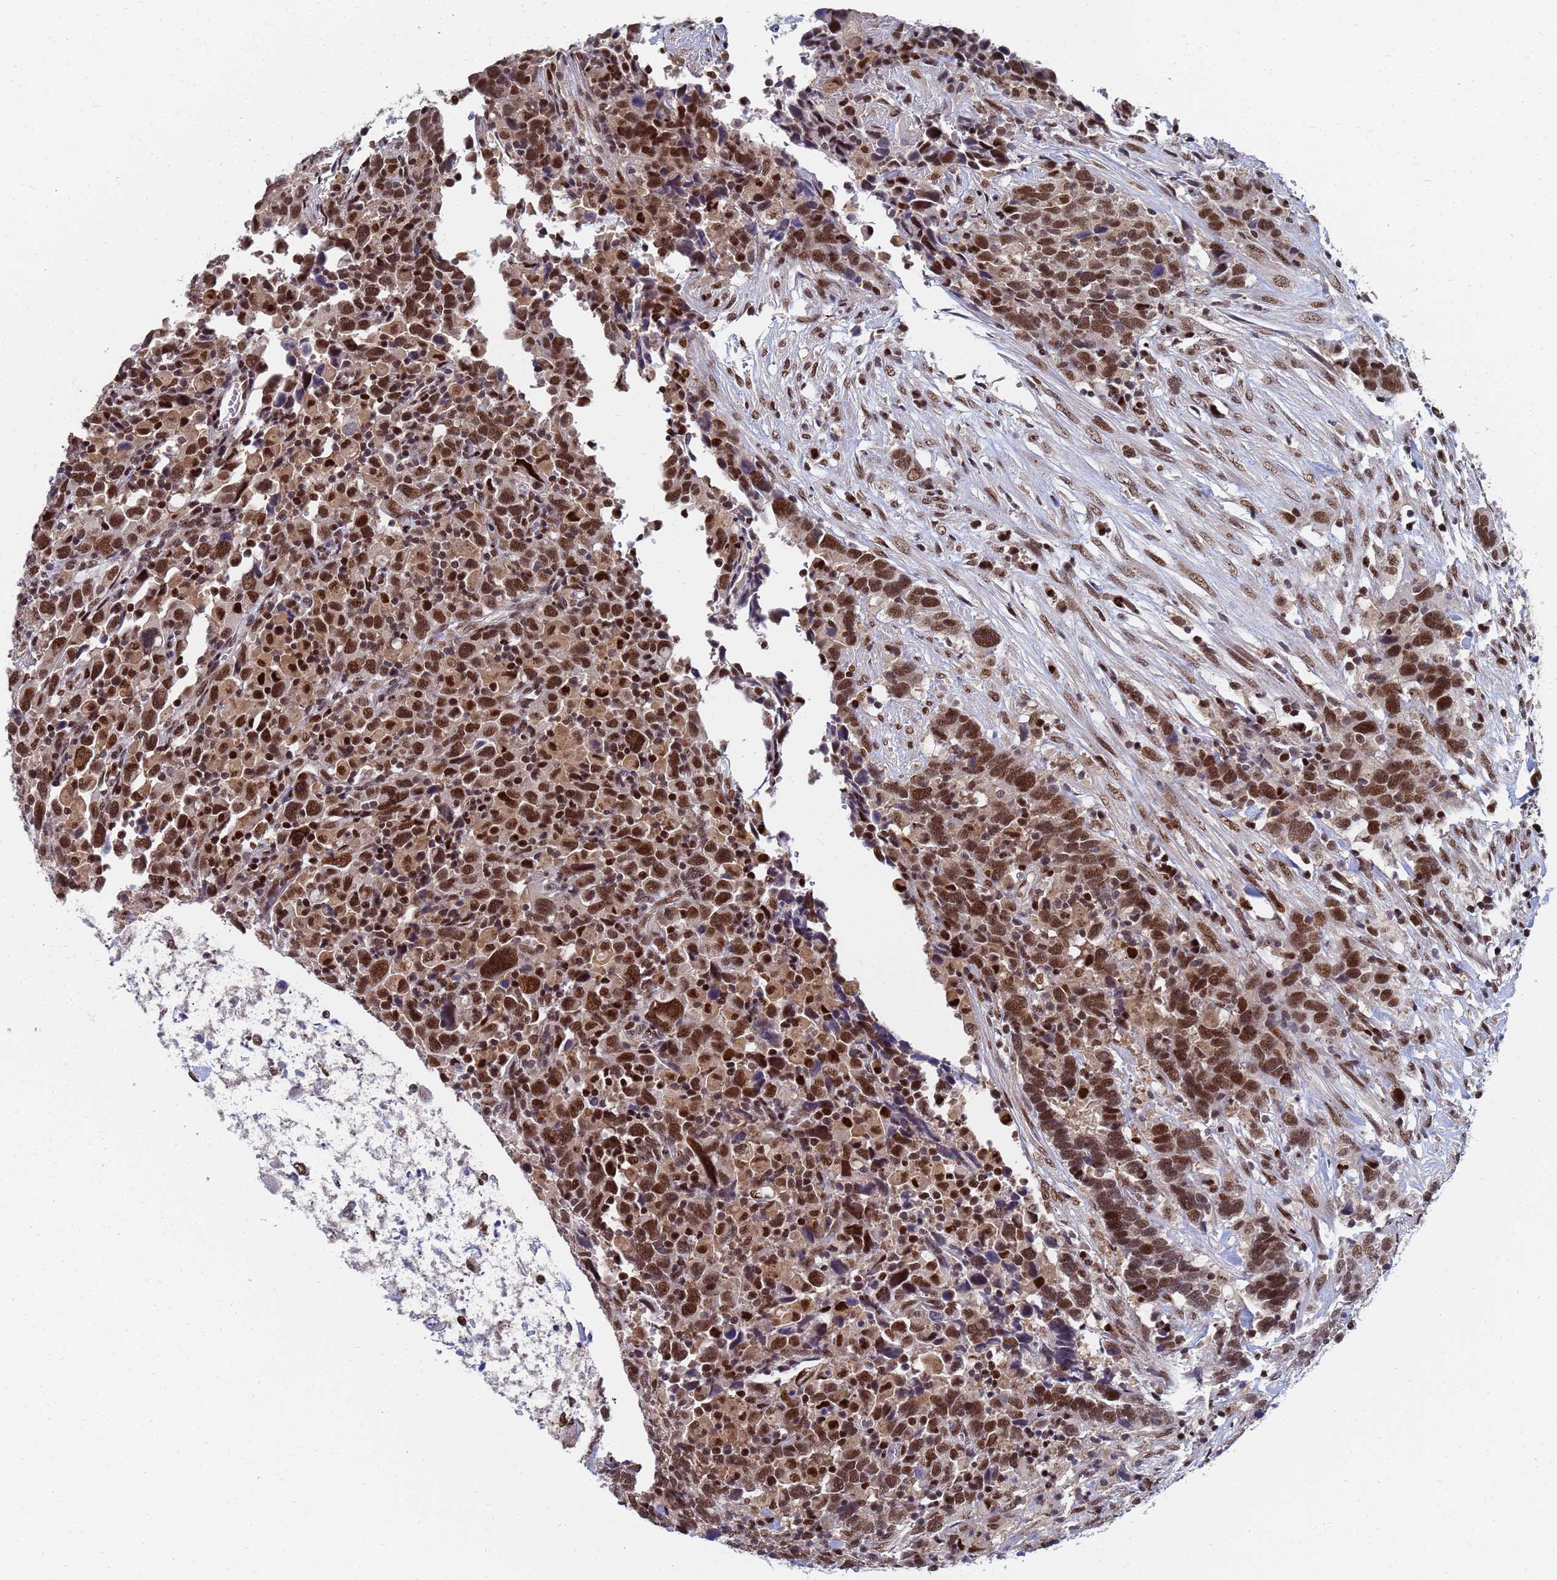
{"staining": {"intensity": "strong", "quantity": ">75%", "location": "nuclear"}, "tissue": "urothelial cancer", "cell_type": "Tumor cells", "image_type": "cancer", "snomed": [{"axis": "morphology", "description": "Urothelial carcinoma, High grade"}, {"axis": "topography", "description": "Urinary bladder"}], "caption": "High-power microscopy captured an IHC photomicrograph of high-grade urothelial carcinoma, revealing strong nuclear expression in about >75% of tumor cells. (IHC, brightfield microscopy, high magnification).", "gene": "AP5Z1", "patient": {"sex": "male", "age": 61}}